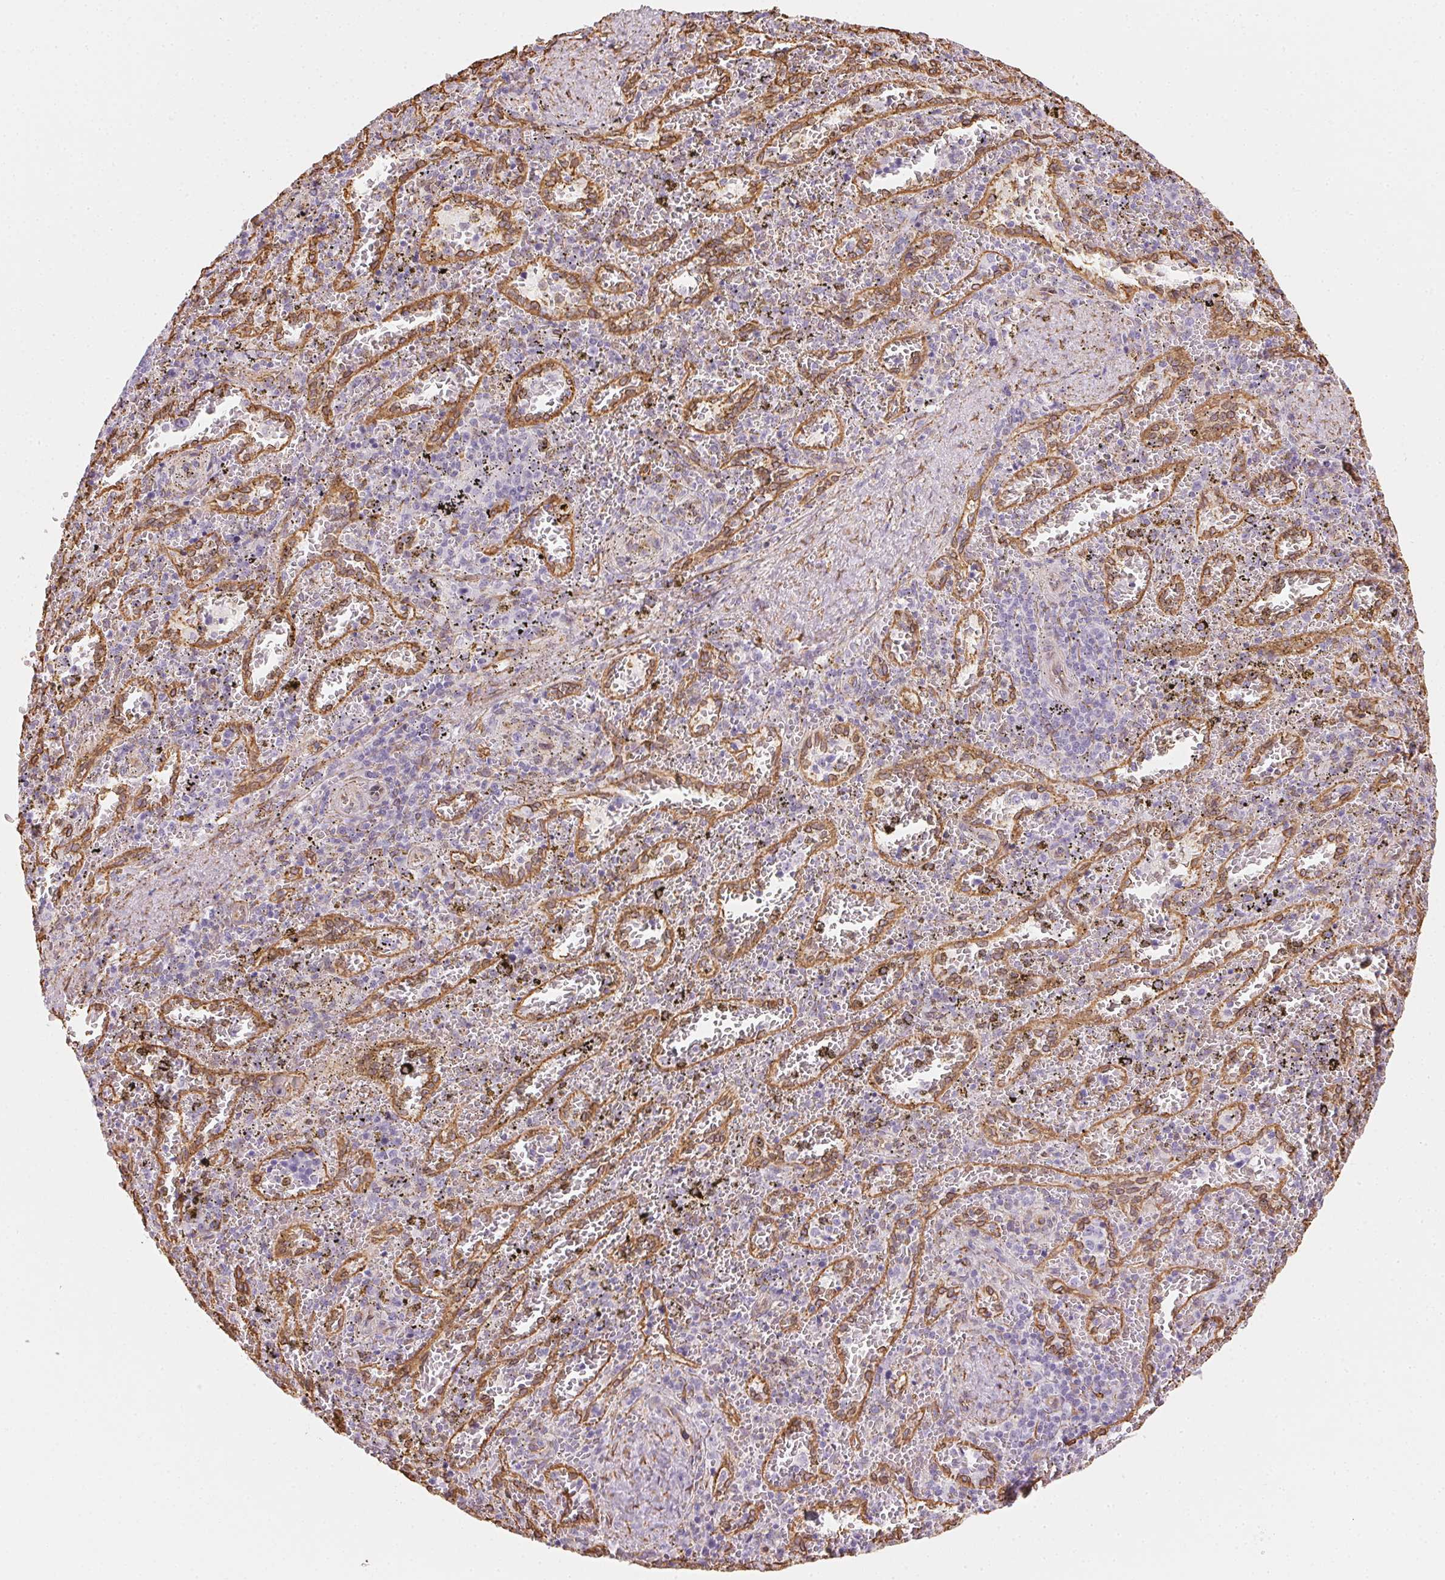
{"staining": {"intensity": "negative", "quantity": "none", "location": "none"}, "tissue": "spleen", "cell_type": "Cells in red pulp", "image_type": "normal", "snomed": [{"axis": "morphology", "description": "Normal tissue, NOS"}, {"axis": "topography", "description": "Spleen"}], "caption": "Spleen stained for a protein using IHC displays no positivity cells in red pulp.", "gene": "RSBN1", "patient": {"sex": "female", "age": 50}}